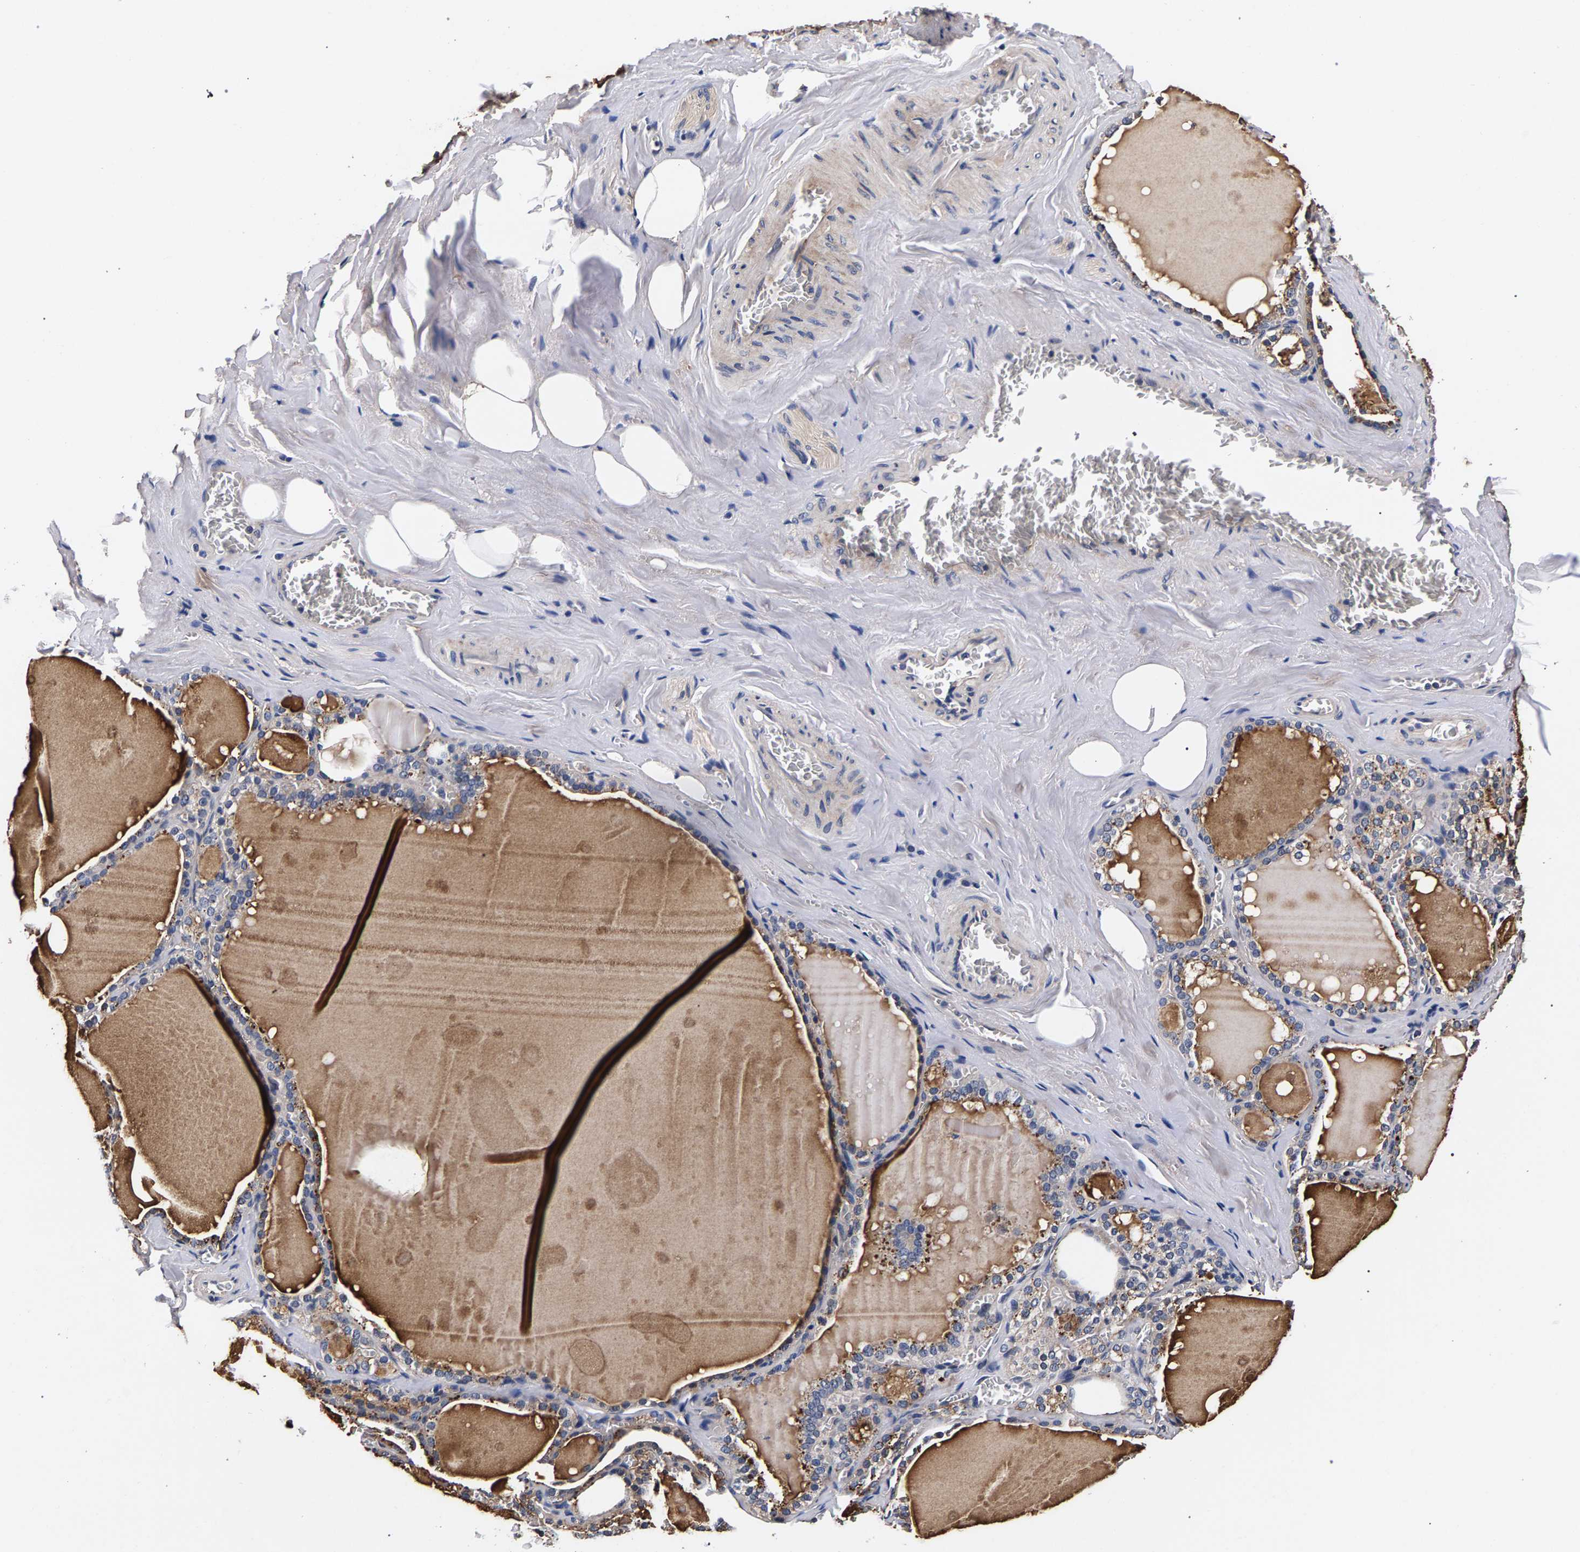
{"staining": {"intensity": "weak", "quantity": "<25%", "location": "cytoplasmic/membranous"}, "tissue": "thyroid gland", "cell_type": "Glandular cells", "image_type": "normal", "snomed": [{"axis": "morphology", "description": "Normal tissue, NOS"}, {"axis": "topography", "description": "Thyroid gland"}], "caption": "Immunohistochemical staining of normal human thyroid gland exhibits no significant staining in glandular cells. (DAB immunohistochemistry (IHC) visualized using brightfield microscopy, high magnification).", "gene": "MARCHF7", "patient": {"sex": "male", "age": 56}}